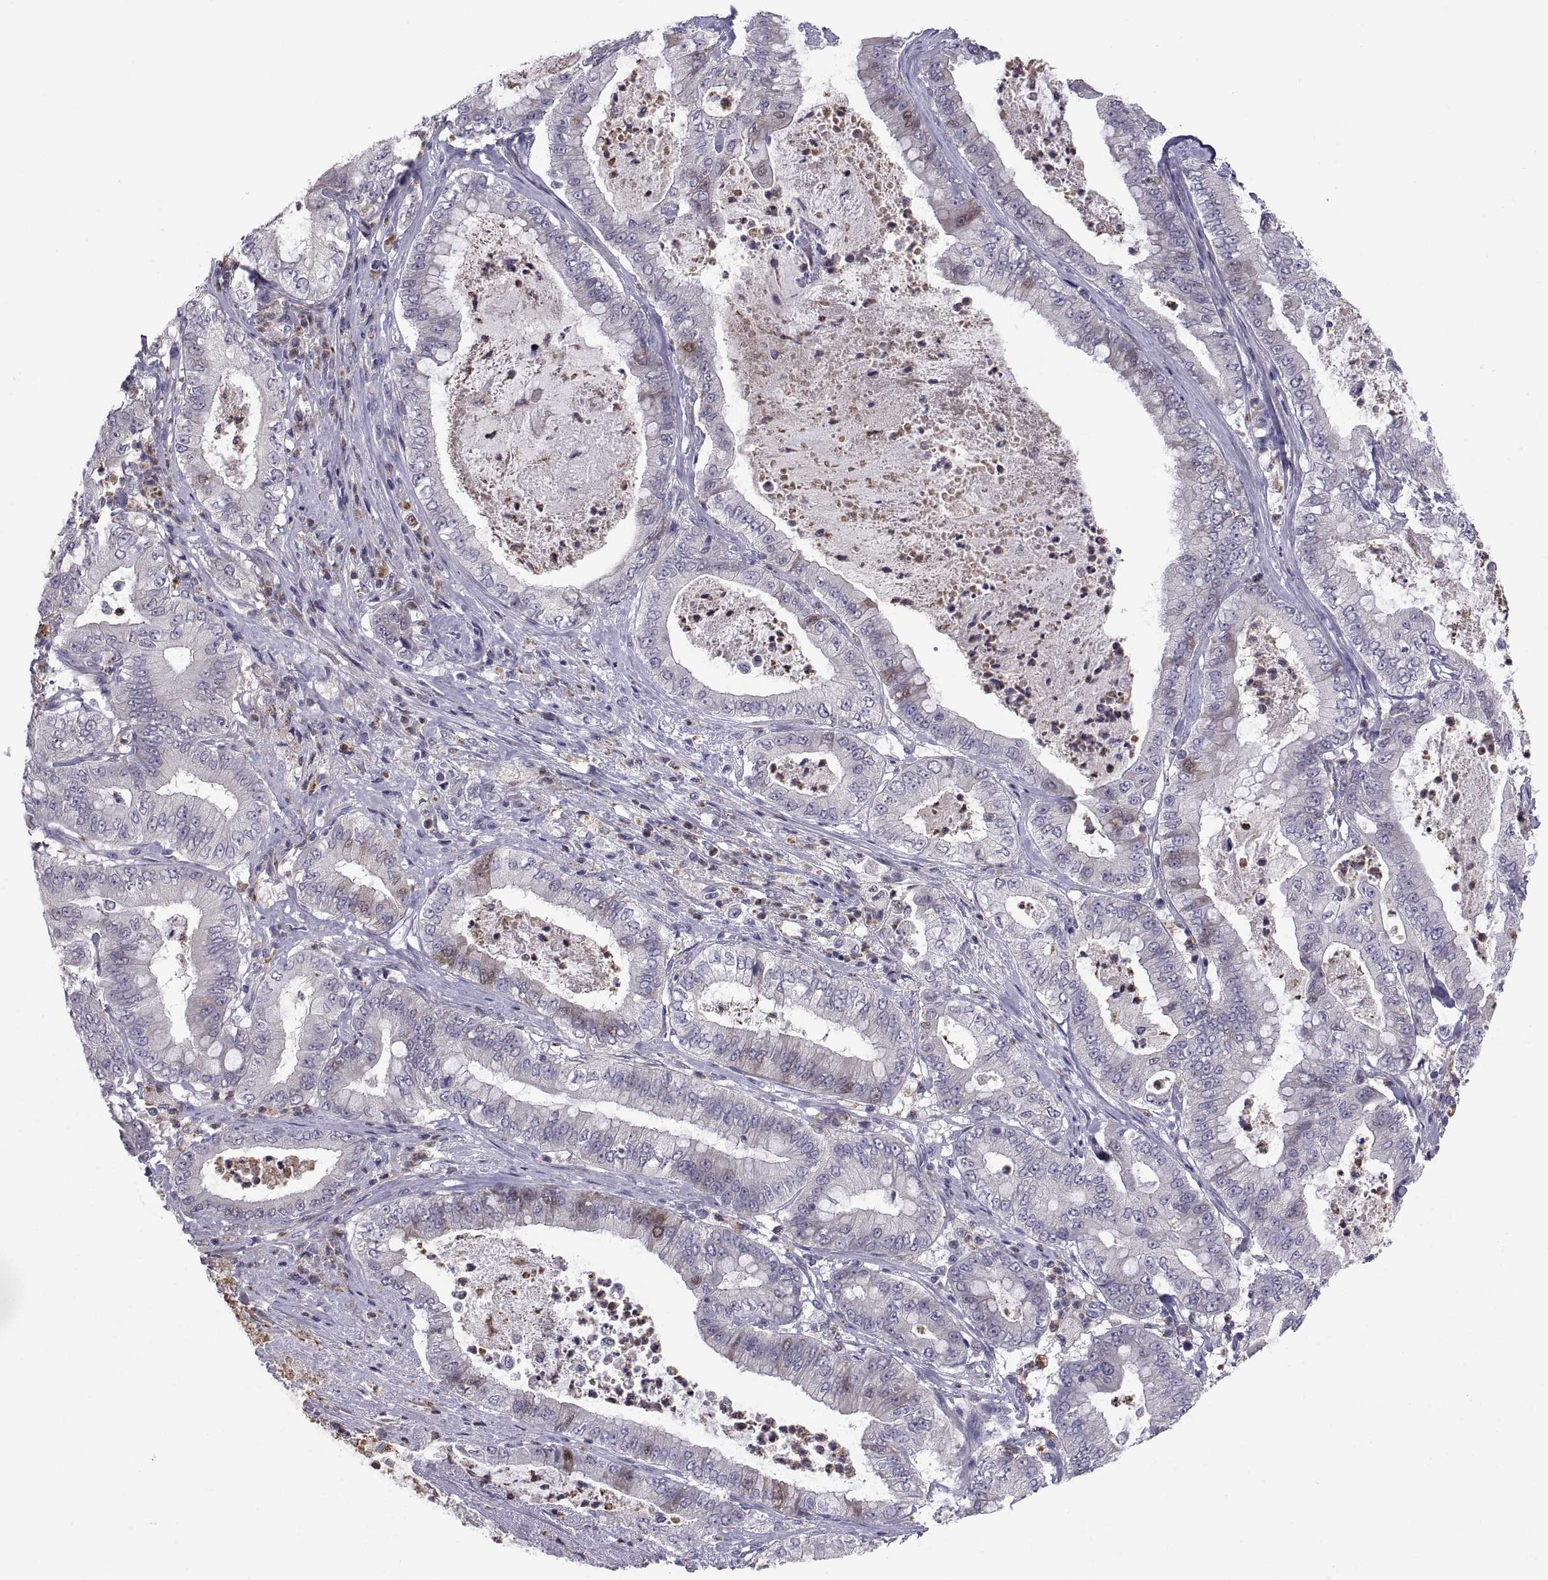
{"staining": {"intensity": "negative", "quantity": "none", "location": "none"}, "tissue": "pancreatic cancer", "cell_type": "Tumor cells", "image_type": "cancer", "snomed": [{"axis": "morphology", "description": "Adenocarcinoma, NOS"}, {"axis": "topography", "description": "Pancreas"}], "caption": "There is no significant expression in tumor cells of pancreatic cancer (adenocarcinoma). (Brightfield microscopy of DAB IHC at high magnification).", "gene": "PKP1", "patient": {"sex": "male", "age": 71}}